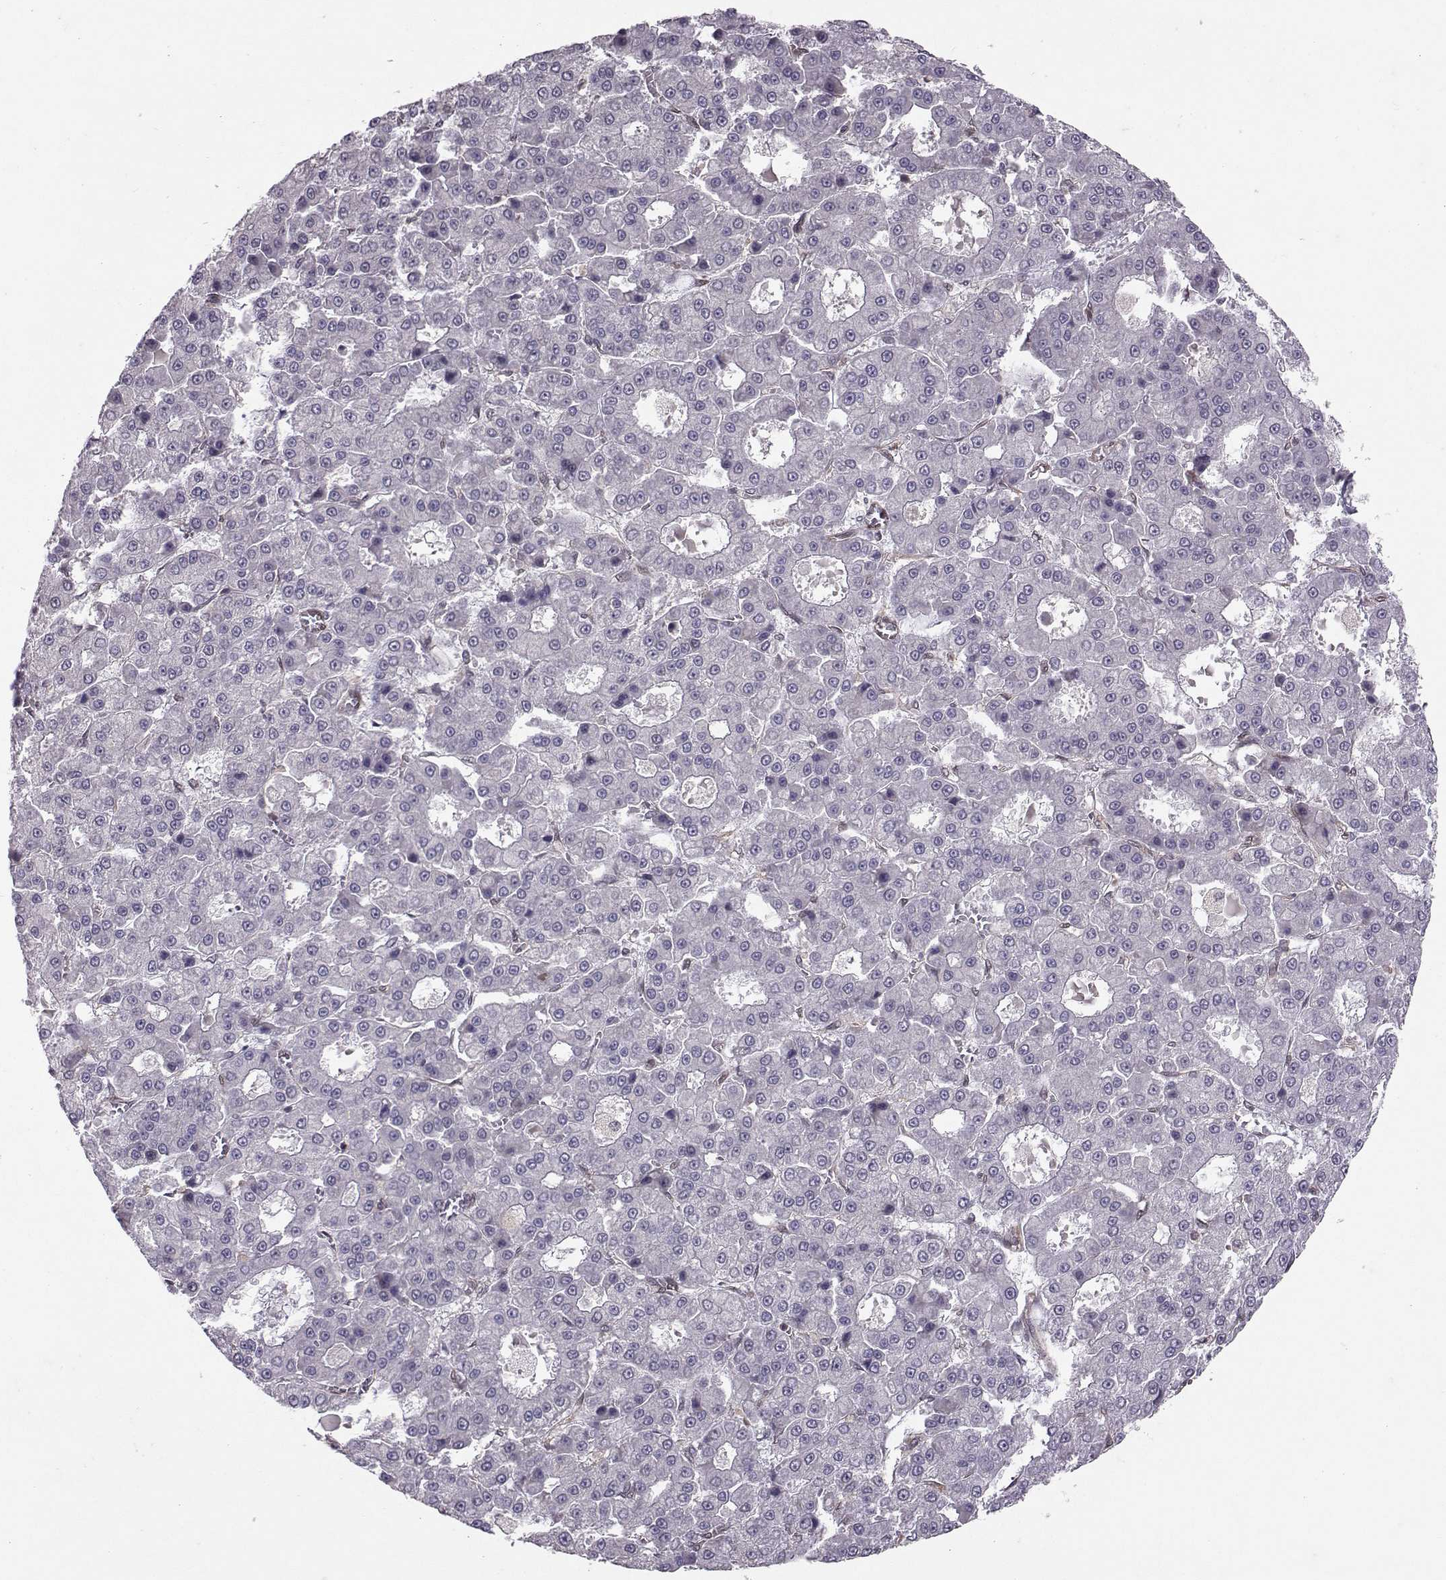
{"staining": {"intensity": "negative", "quantity": "none", "location": "none"}, "tissue": "liver cancer", "cell_type": "Tumor cells", "image_type": "cancer", "snomed": [{"axis": "morphology", "description": "Carcinoma, Hepatocellular, NOS"}, {"axis": "topography", "description": "Liver"}], "caption": "DAB (3,3'-diaminobenzidine) immunohistochemical staining of liver cancer (hepatocellular carcinoma) exhibits no significant staining in tumor cells. Nuclei are stained in blue.", "gene": "PPP2R2A", "patient": {"sex": "male", "age": 70}}